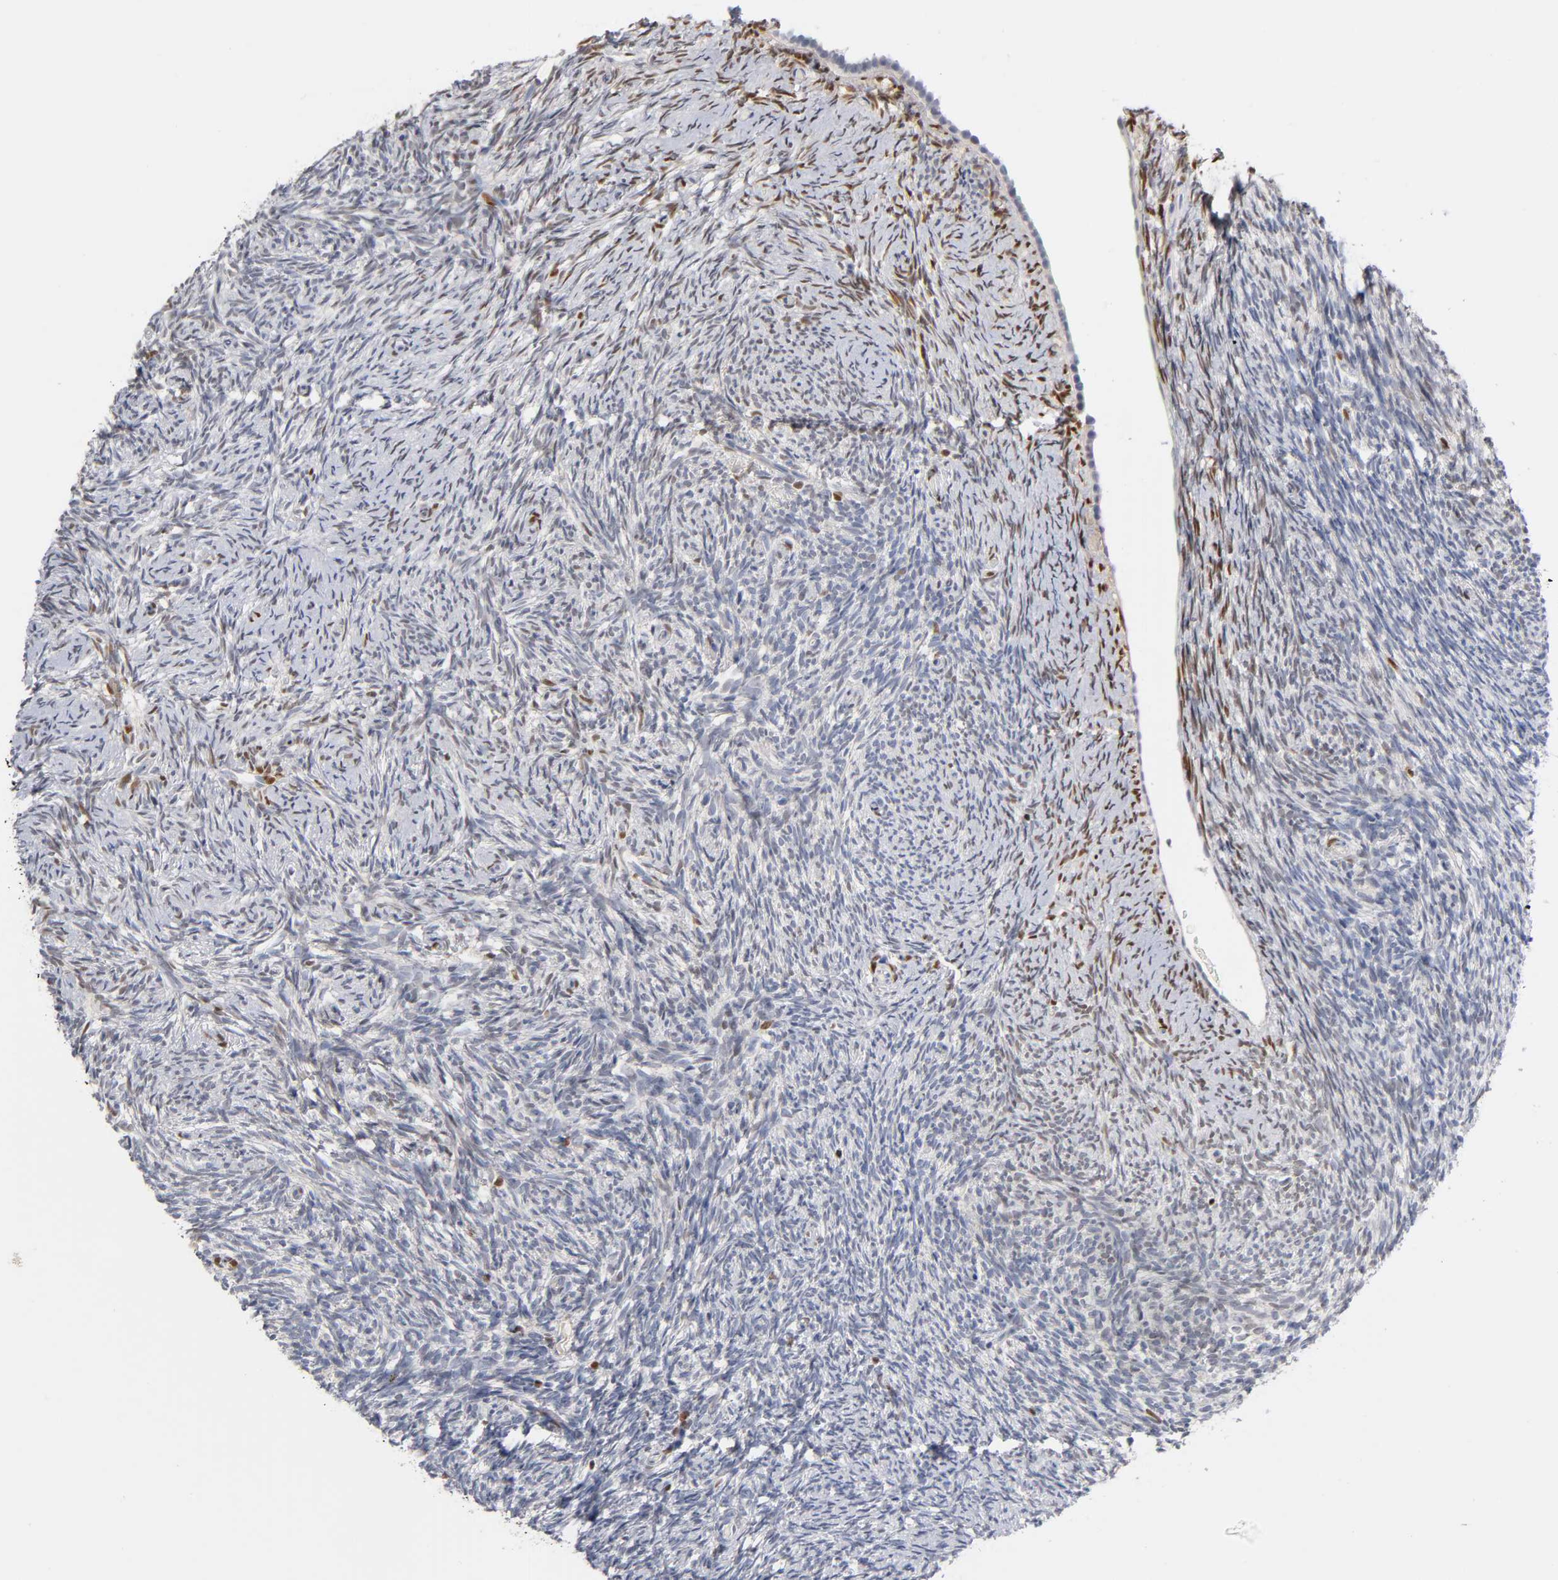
{"staining": {"intensity": "moderate", "quantity": "<25%", "location": "nuclear"}, "tissue": "ovary", "cell_type": "Ovarian stroma cells", "image_type": "normal", "snomed": [{"axis": "morphology", "description": "Normal tissue, NOS"}, {"axis": "topography", "description": "Ovary"}], "caption": "Unremarkable ovary demonstrates moderate nuclear positivity in about <25% of ovarian stroma cells (IHC, brightfield microscopy, high magnification)..", "gene": "RUNX1", "patient": {"sex": "female", "age": 60}}